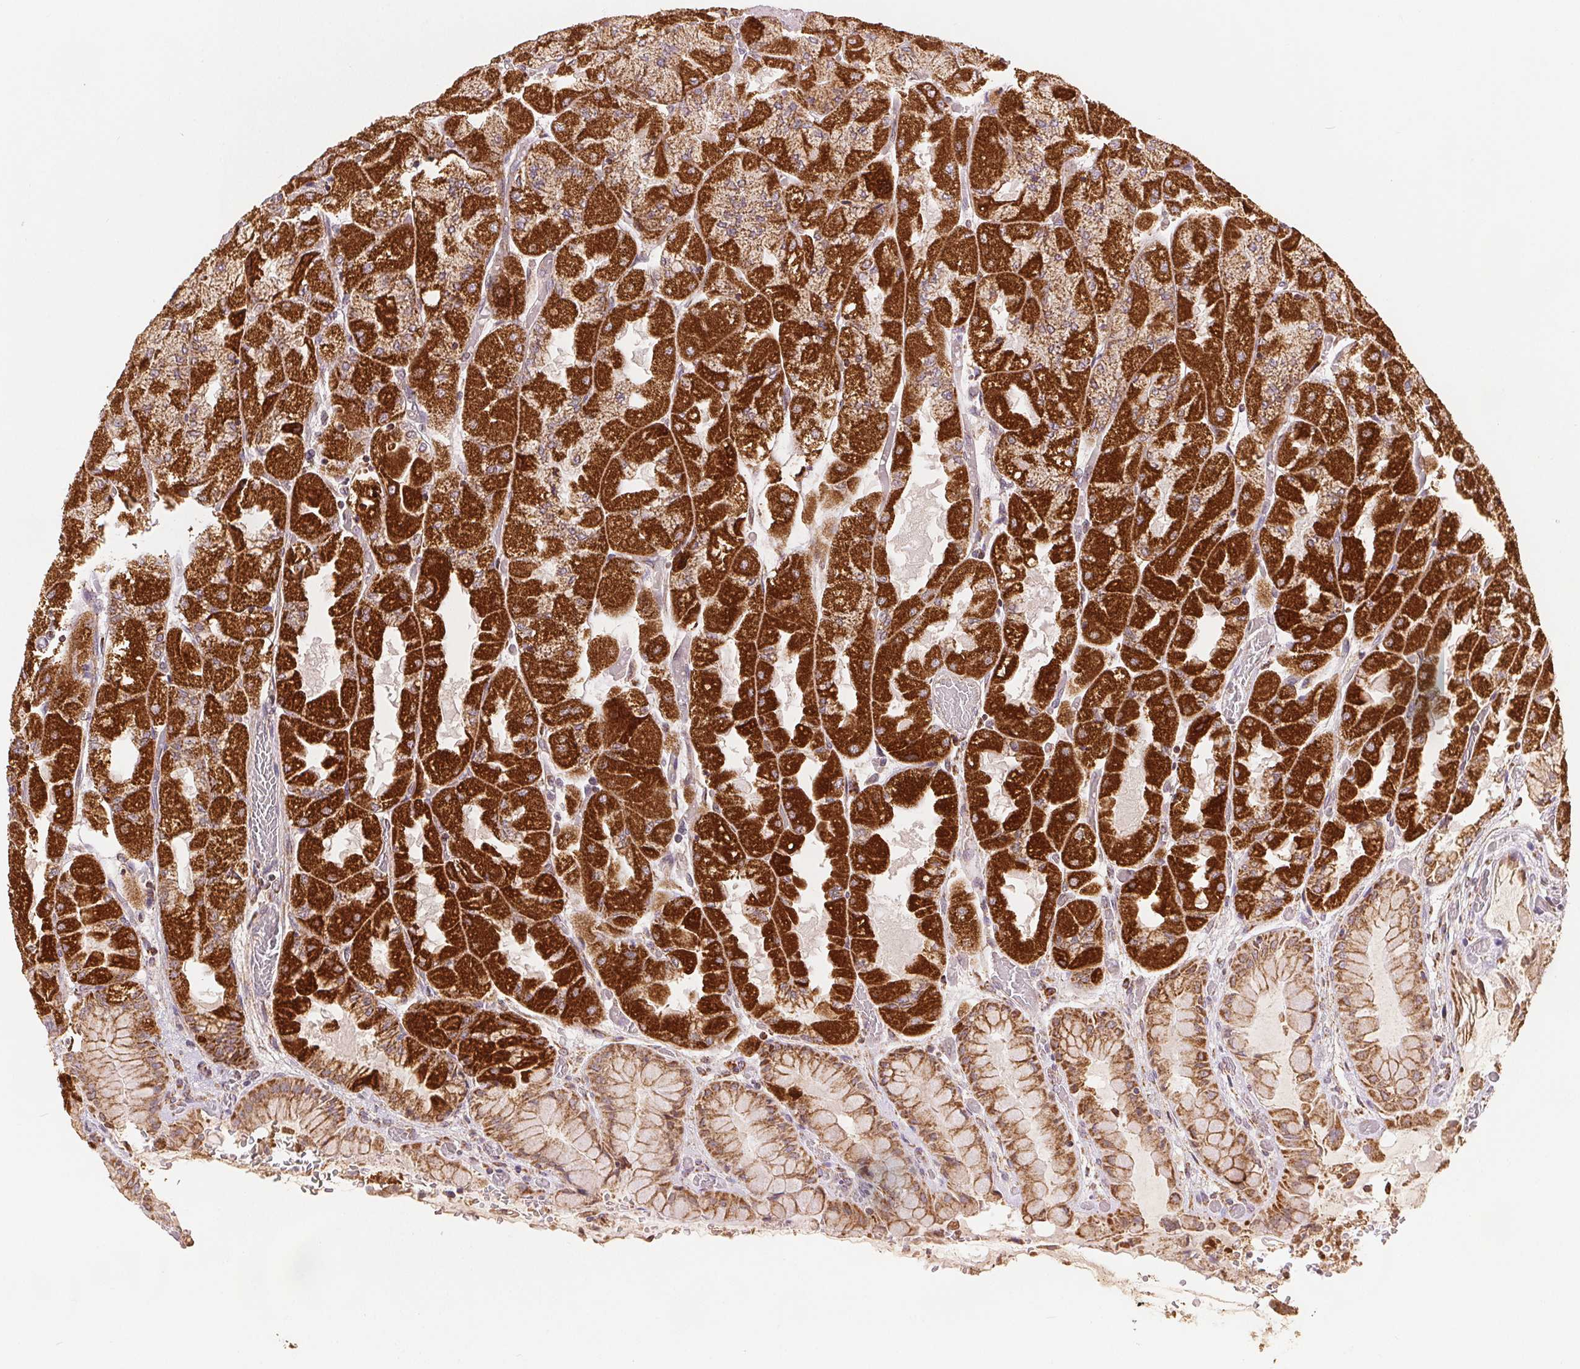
{"staining": {"intensity": "strong", "quantity": ">75%", "location": "cytoplasmic/membranous"}, "tissue": "stomach", "cell_type": "Glandular cells", "image_type": "normal", "snomed": [{"axis": "morphology", "description": "Normal tissue, NOS"}, {"axis": "topography", "description": "Stomach"}], "caption": "Strong cytoplasmic/membranous protein positivity is identified in approximately >75% of glandular cells in stomach. (Brightfield microscopy of DAB IHC at high magnification).", "gene": "SDHB", "patient": {"sex": "female", "age": 61}}